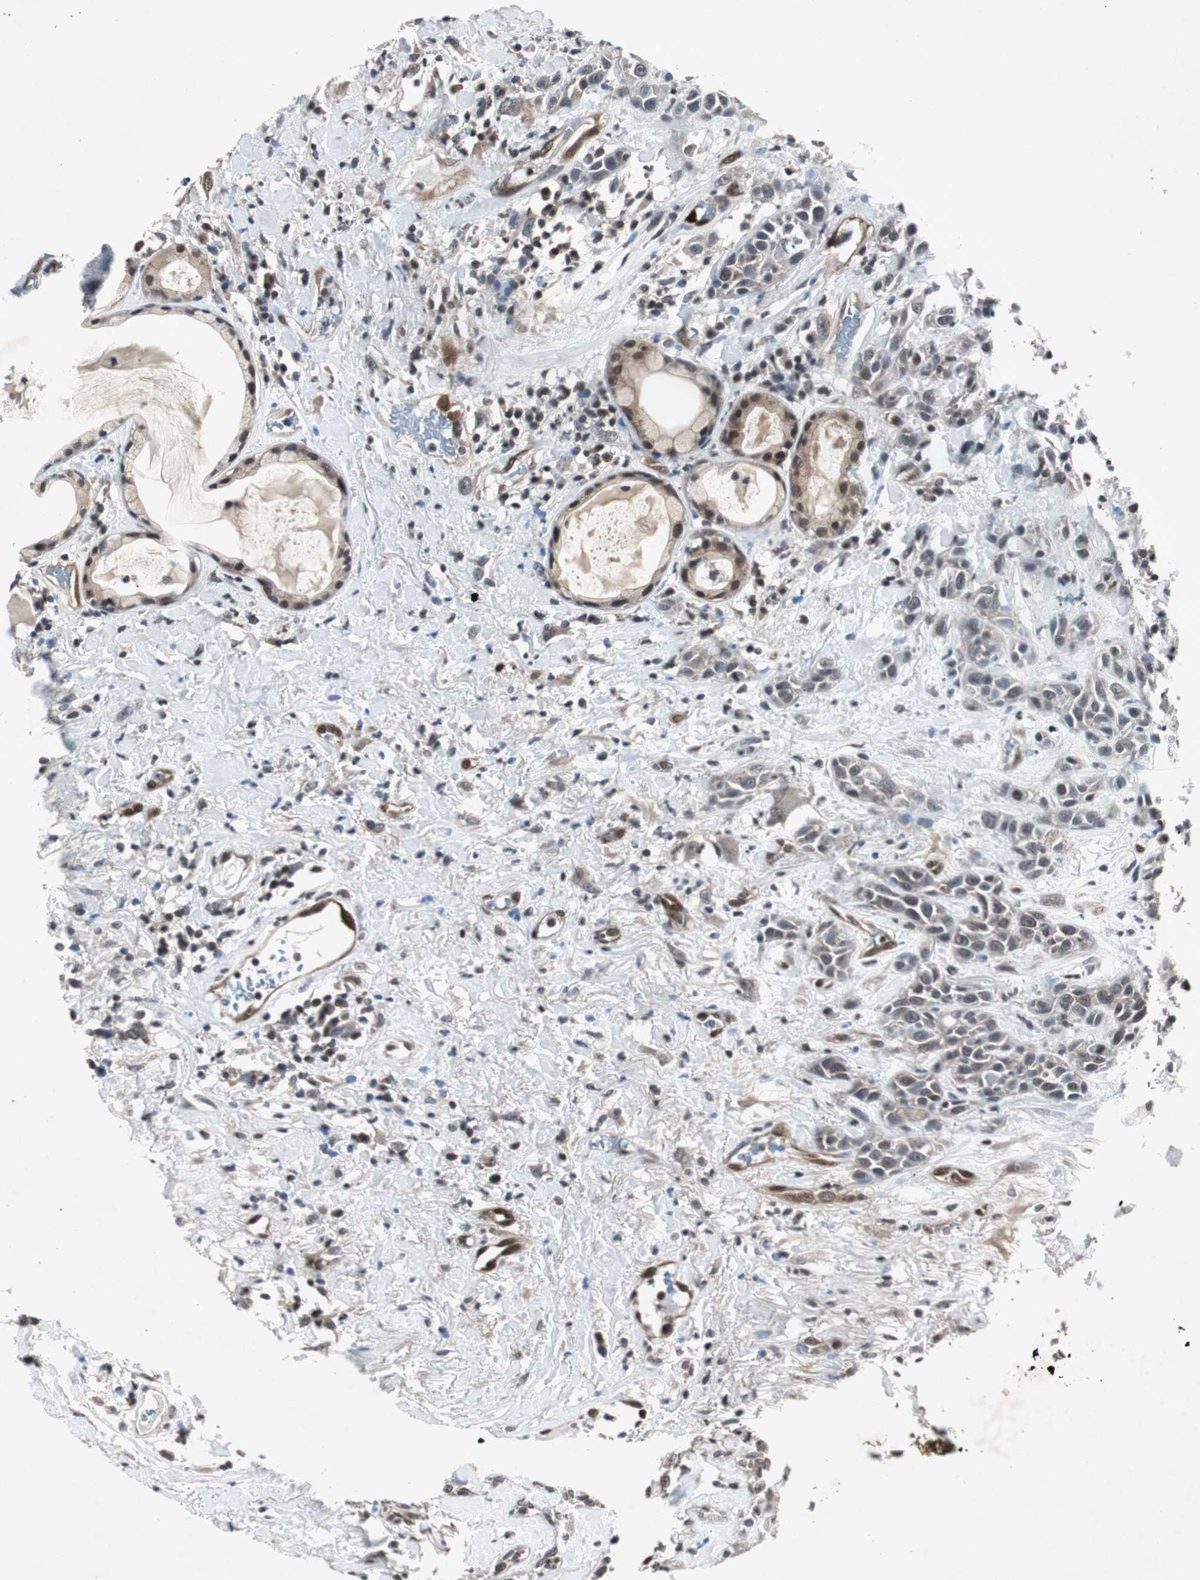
{"staining": {"intensity": "moderate", "quantity": ">75%", "location": "nuclear"}, "tissue": "head and neck cancer", "cell_type": "Tumor cells", "image_type": "cancer", "snomed": [{"axis": "morphology", "description": "Squamous cell carcinoma, NOS"}, {"axis": "topography", "description": "Head-Neck"}], "caption": "Immunohistochemical staining of human squamous cell carcinoma (head and neck) demonstrates medium levels of moderate nuclear staining in approximately >75% of tumor cells.", "gene": "SMAD1", "patient": {"sex": "male", "age": 62}}